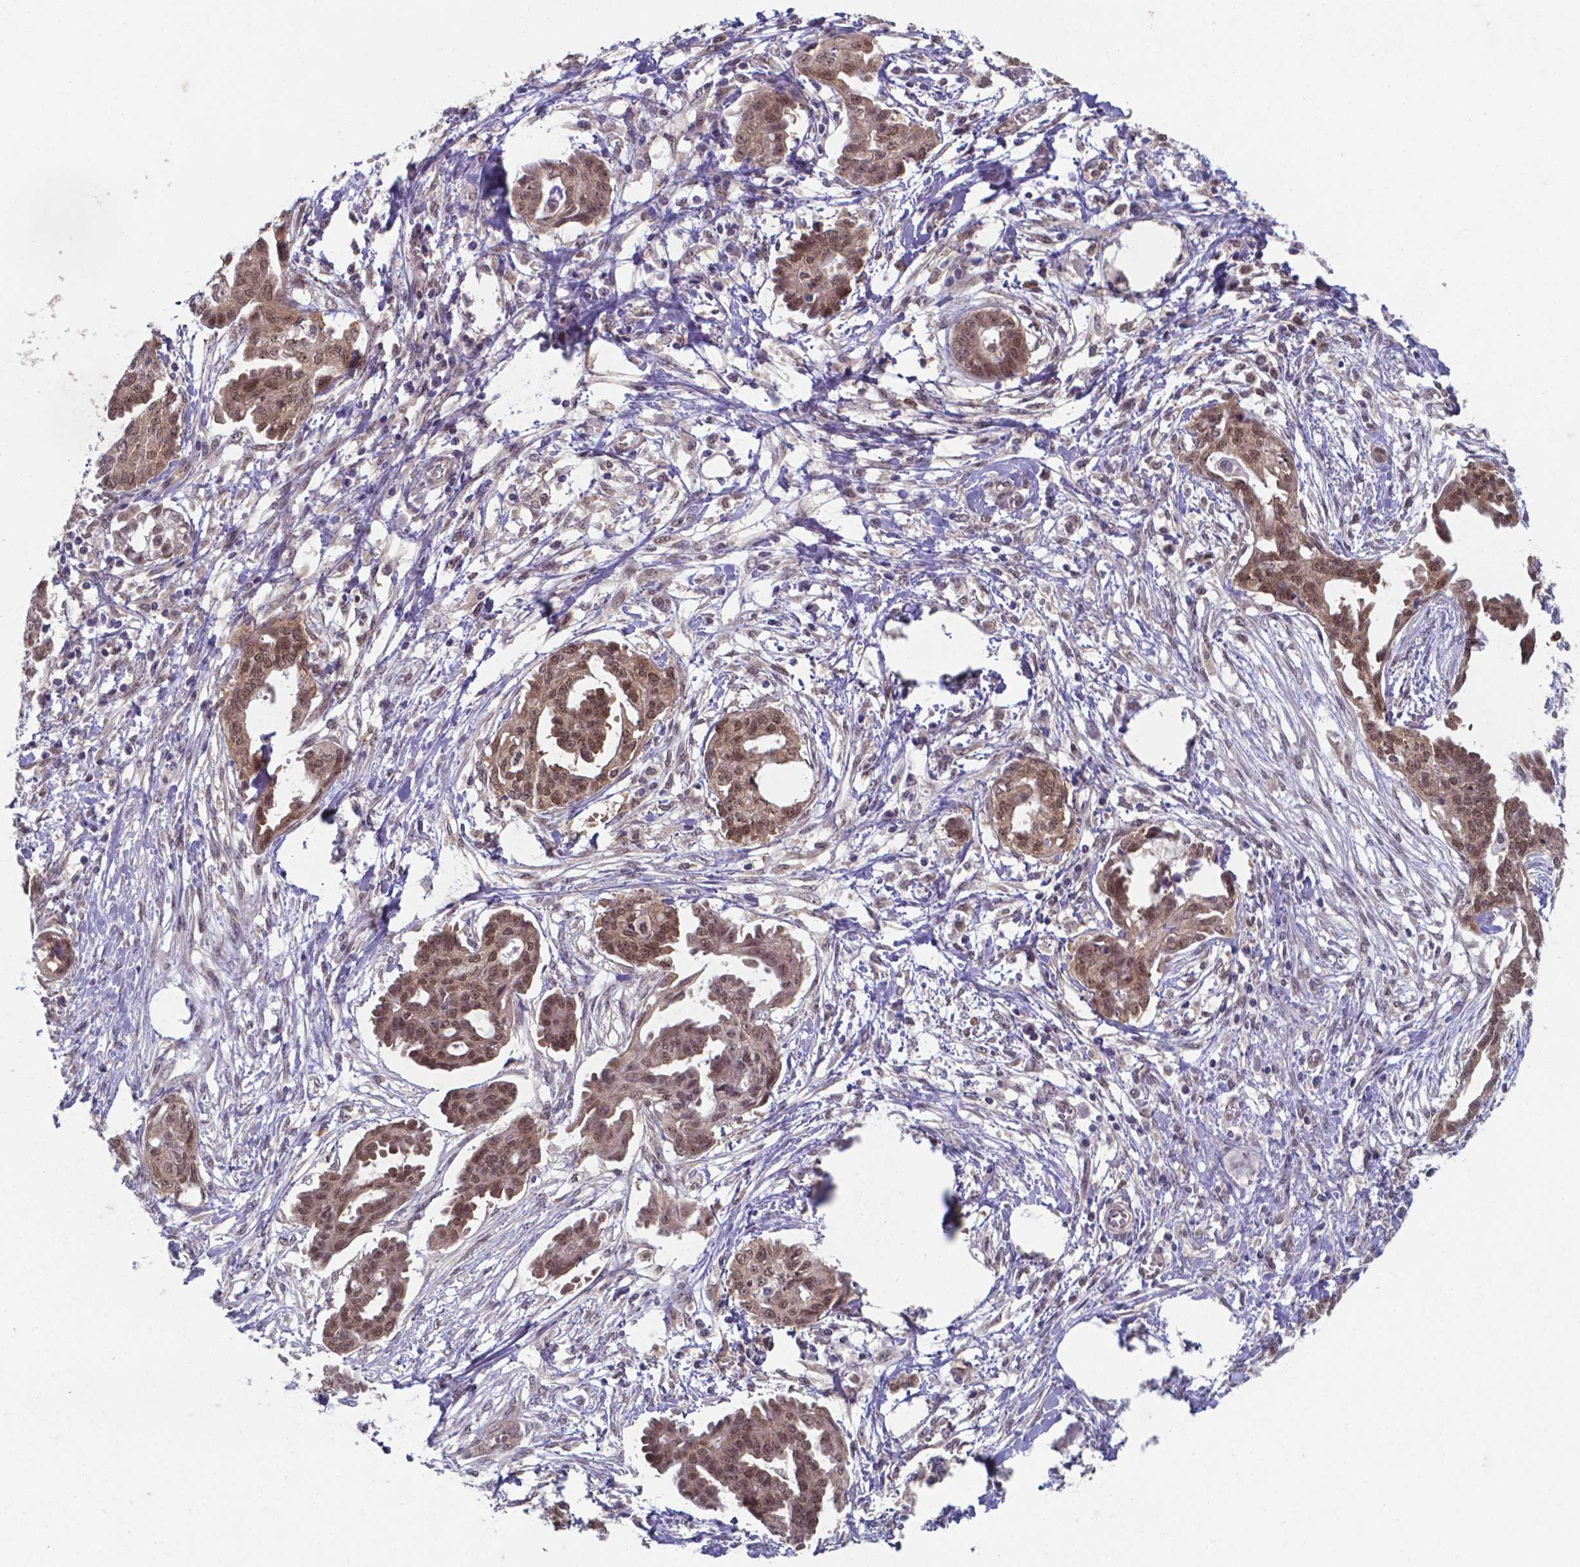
{"staining": {"intensity": "moderate", "quantity": ">75%", "location": "nuclear"}, "tissue": "ovarian cancer", "cell_type": "Tumor cells", "image_type": "cancer", "snomed": [{"axis": "morphology", "description": "Cystadenocarcinoma, serous, NOS"}, {"axis": "topography", "description": "Ovary"}], "caption": "Immunohistochemistry (DAB (3,3'-diaminobenzidine)) staining of human ovarian serous cystadenocarcinoma shows moderate nuclear protein positivity in about >75% of tumor cells.", "gene": "UBE2E2", "patient": {"sex": "female", "age": 71}}